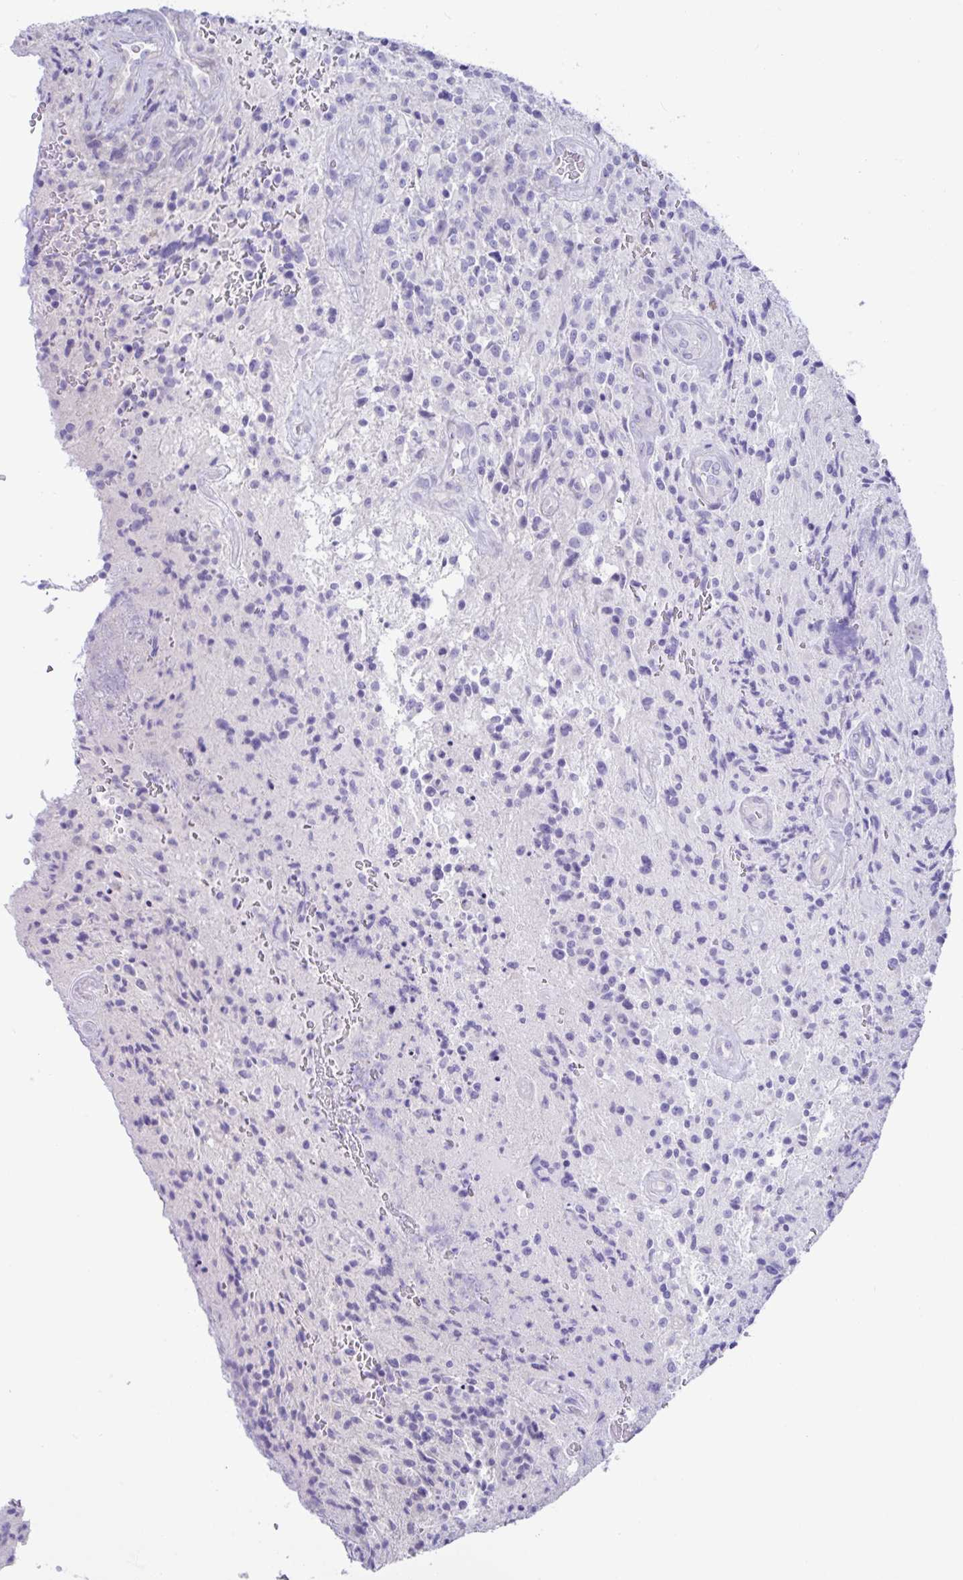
{"staining": {"intensity": "negative", "quantity": "none", "location": "none"}, "tissue": "glioma", "cell_type": "Tumor cells", "image_type": "cancer", "snomed": [{"axis": "morphology", "description": "Normal tissue, NOS"}, {"axis": "morphology", "description": "Glioma, malignant, High grade"}, {"axis": "topography", "description": "Cerebral cortex"}], "caption": "Tumor cells are negative for protein expression in human glioma. (Immunohistochemistry (ihc), brightfield microscopy, high magnification).", "gene": "MED11", "patient": {"sex": "male", "age": 56}}